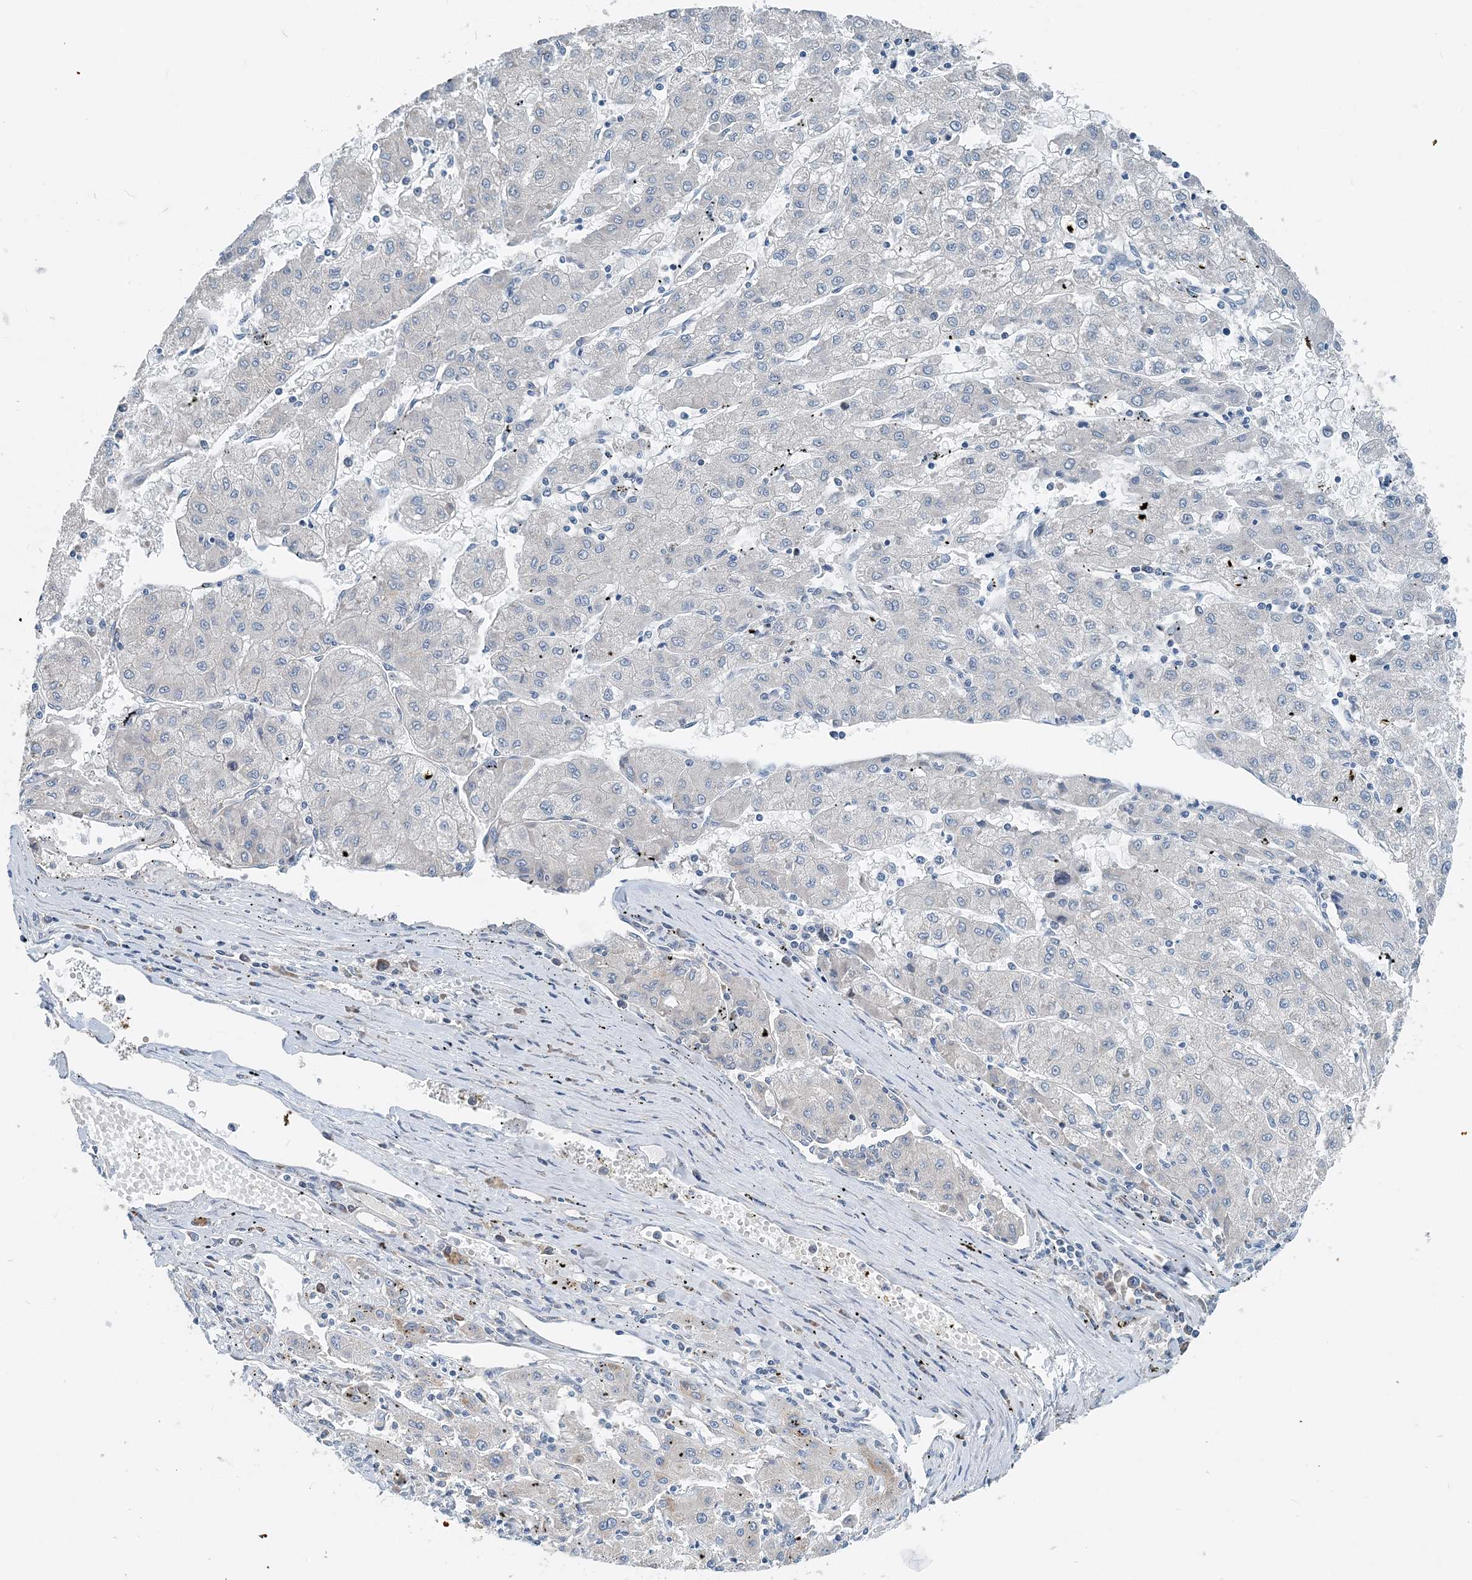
{"staining": {"intensity": "negative", "quantity": "none", "location": "none"}, "tissue": "liver cancer", "cell_type": "Tumor cells", "image_type": "cancer", "snomed": [{"axis": "morphology", "description": "Carcinoma, Hepatocellular, NOS"}, {"axis": "topography", "description": "Liver"}], "caption": "This is an IHC micrograph of human liver cancer (hepatocellular carcinoma). There is no positivity in tumor cells.", "gene": "EEF1A2", "patient": {"sex": "male", "age": 72}}